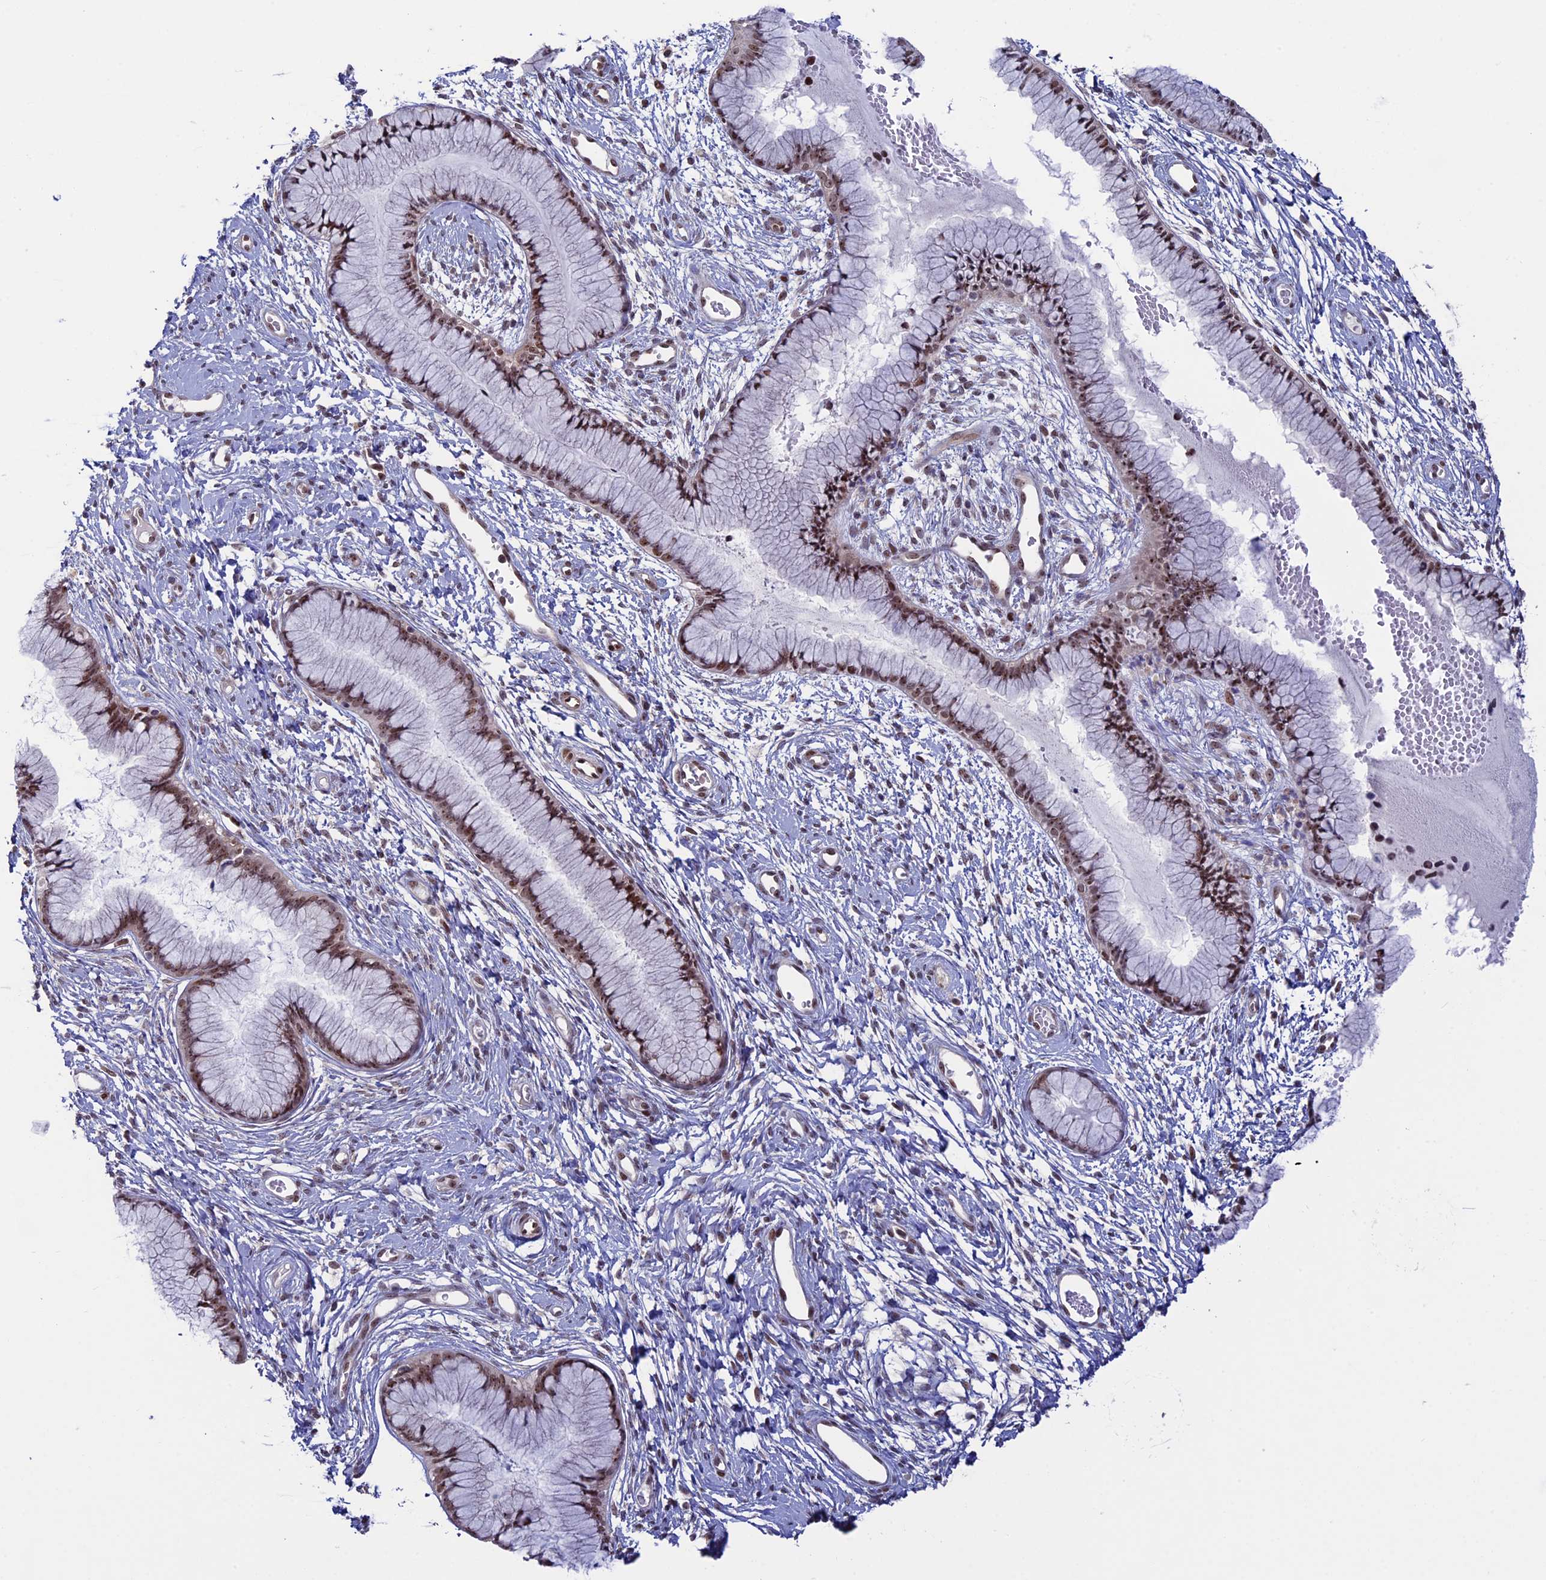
{"staining": {"intensity": "moderate", "quantity": ">75%", "location": "nuclear"}, "tissue": "cervix", "cell_type": "Glandular cells", "image_type": "normal", "snomed": [{"axis": "morphology", "description": "Normal tissue, NOS"}, {"axis": "topography", "description": "Cervix"}], "caption": "A brown stain shows moderate nuclear expression of a protein in glandular cells of normal cervix. The protein is stained brown, and the nuclei are stained in blue (DAB (3,3'-diaminobenzidine) IHC with brightfield microscopy, high magnification).", "gene": "CCDC86", "patient": {"sex": "female", "age": 42}}